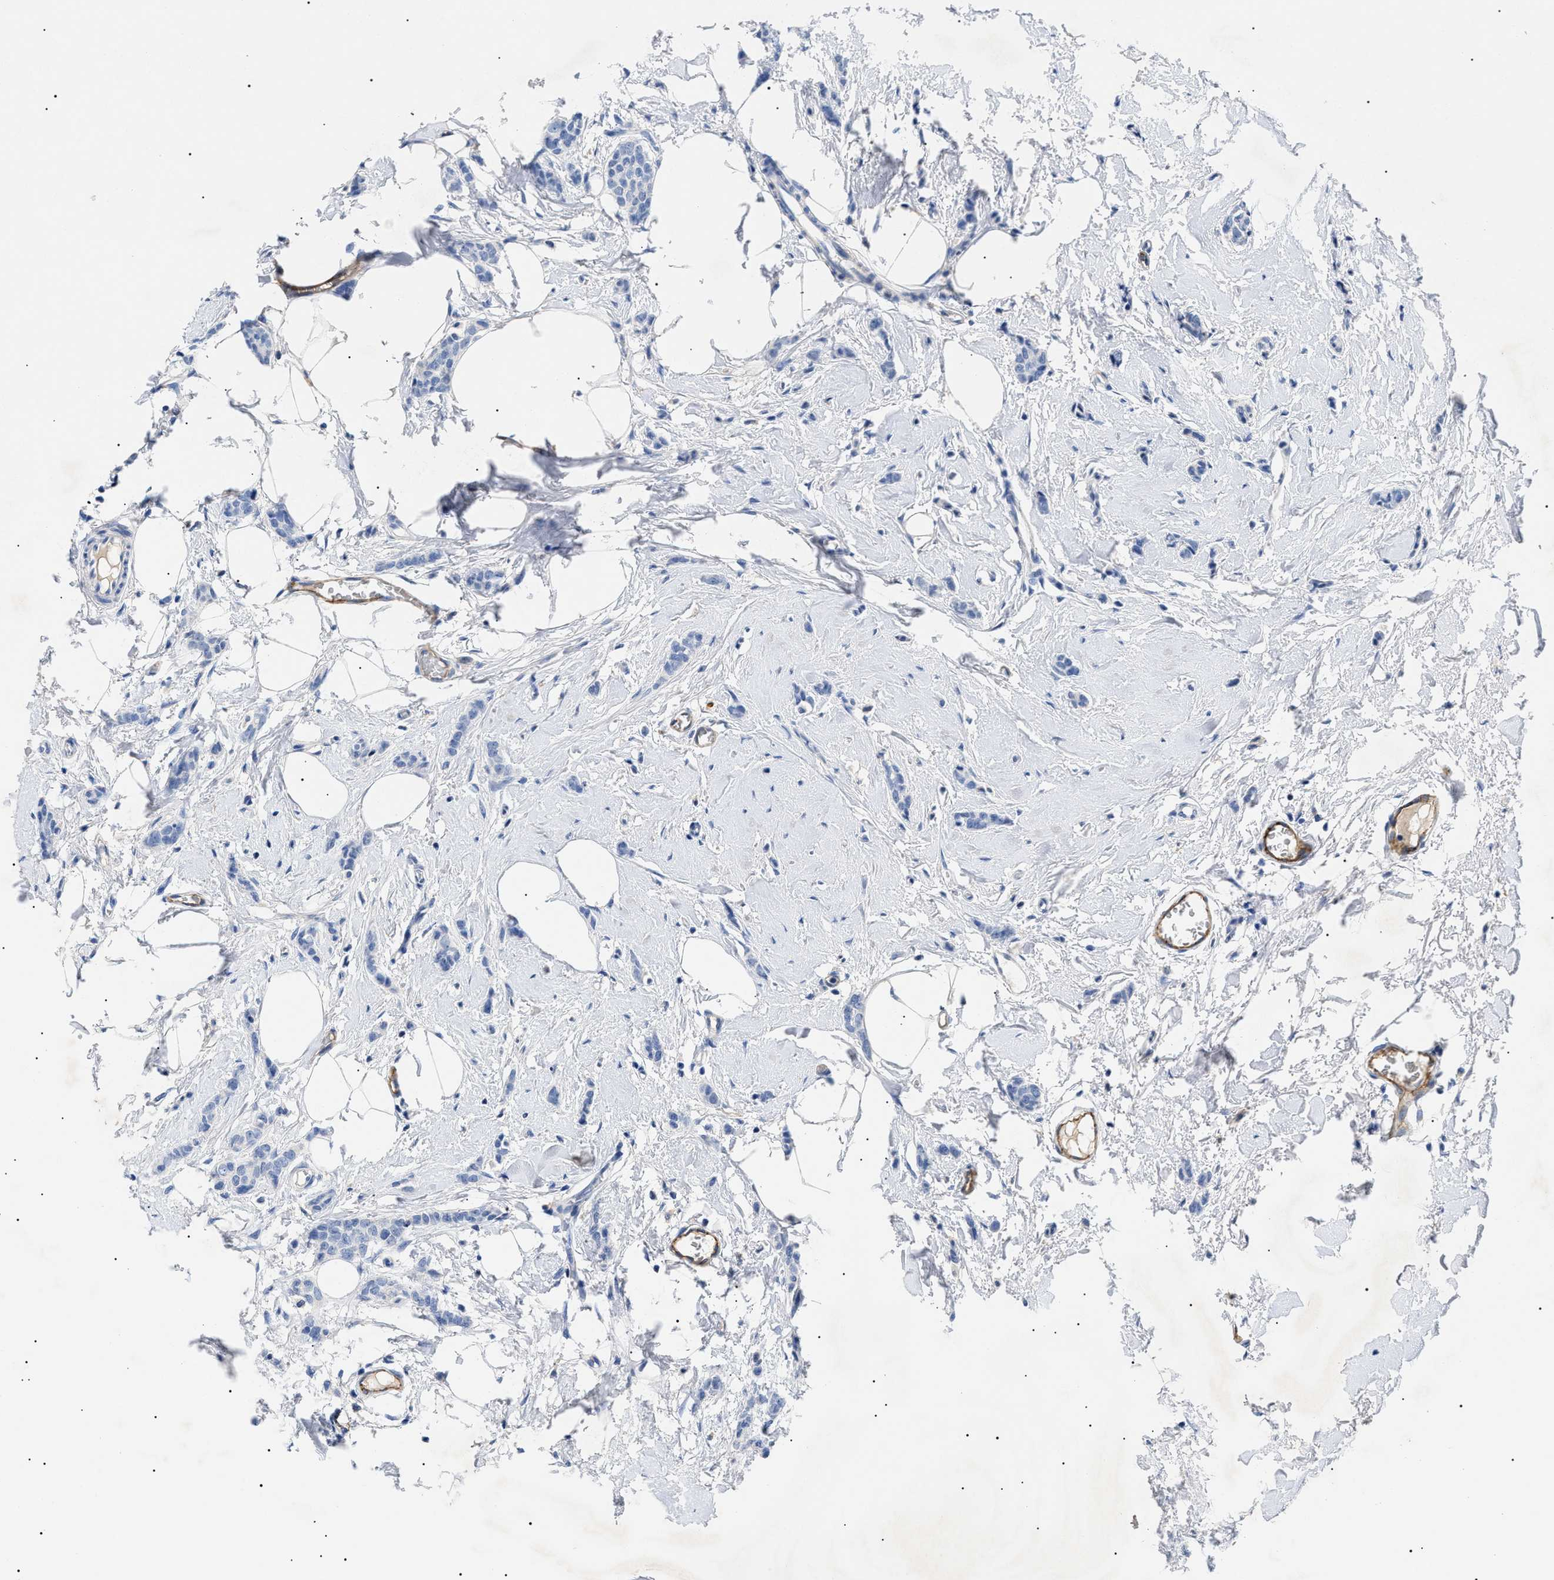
{"staining": {"intensity": "negative", "quantity": "none", "location": "none"}, "tissue": "breast cancer", "cell_type": "Tumor cells", "image_type": "cancer", "snomed": [{"axis": "morphology", "description": "Lobular carcinoma"}, {"axis": "topography", "description": "Skin"}, {"axis": "topography", "description": "Breast"}], "caption": "A photomicrograph of human breast lobular carcinoma is negative for staining in tumor cells. (DAB IHC with hematoxylin counter stain).", "gene": "ACKR1", "patient": {"sex": "female", "age": 46}}